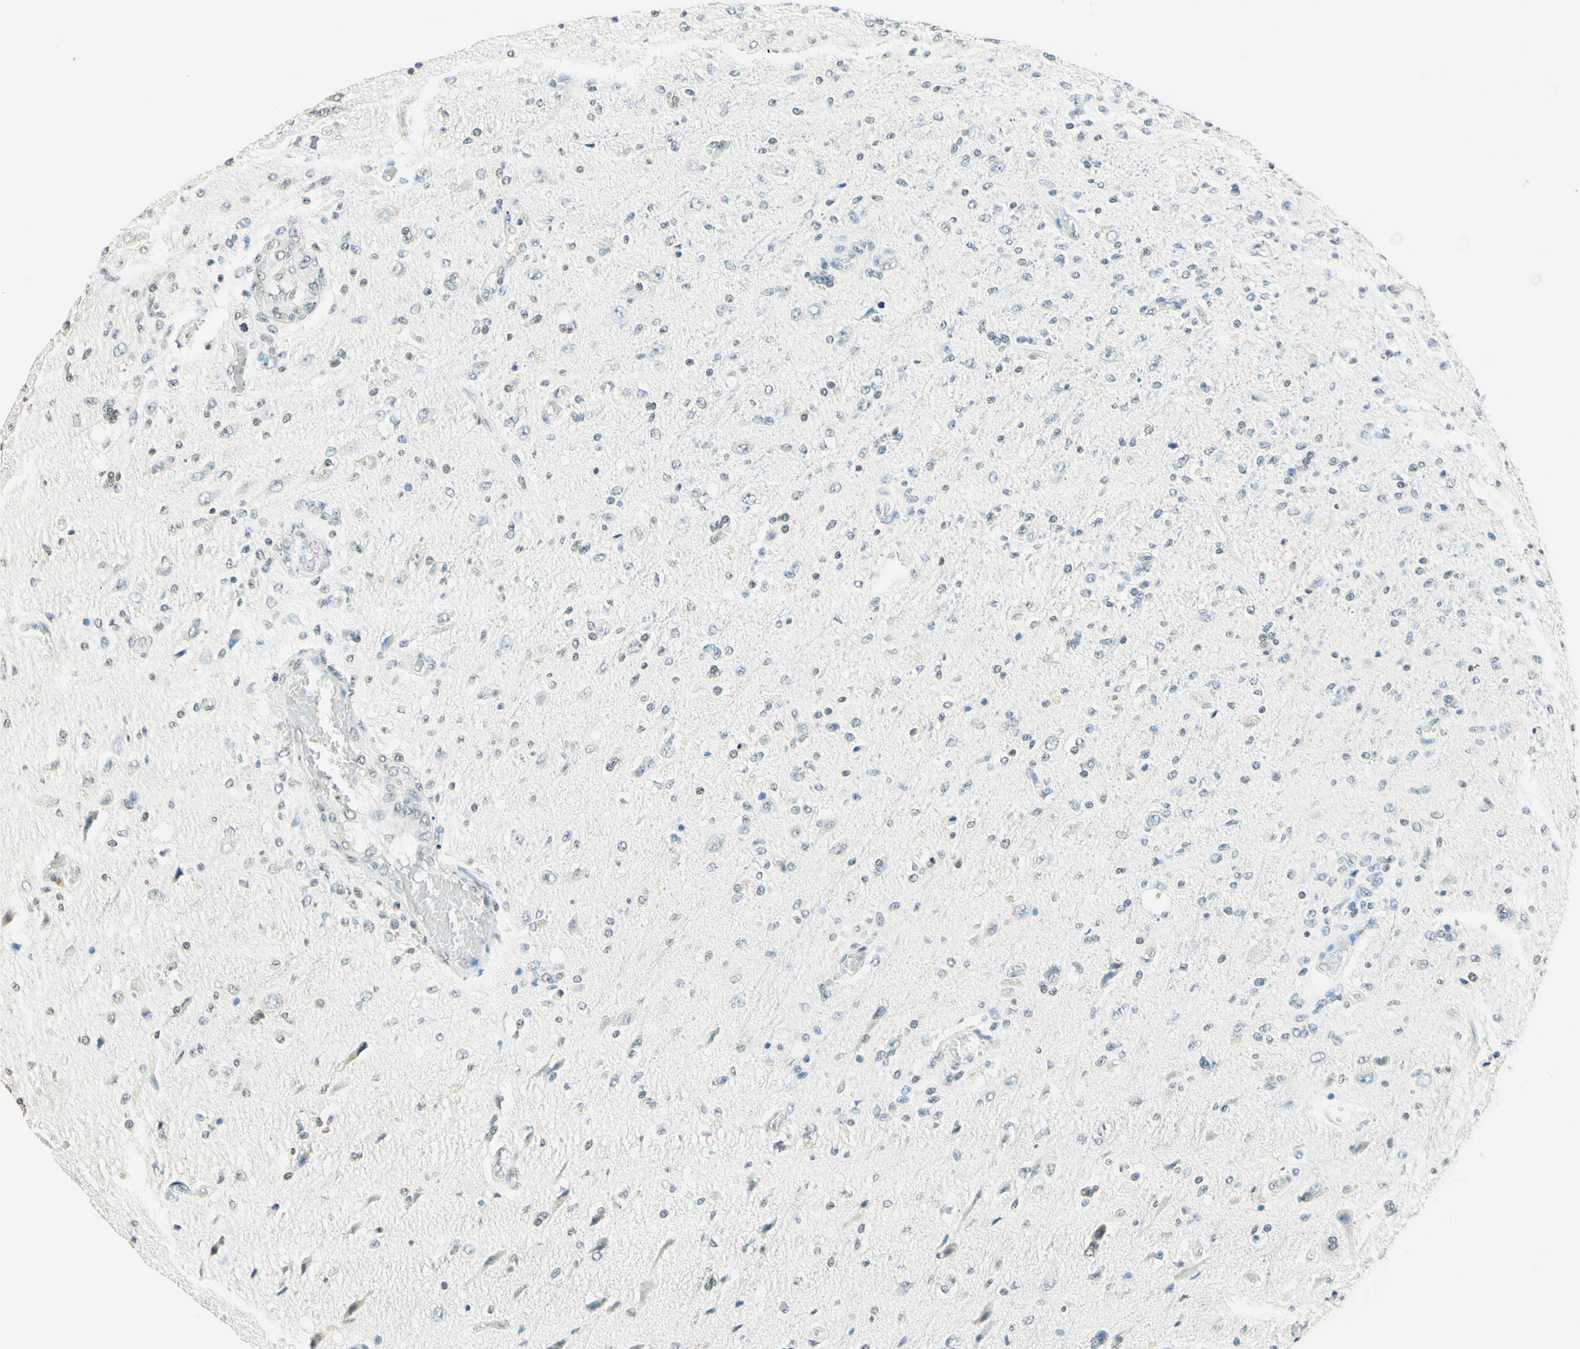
{"staining": {"intensity": "weak", "quantity": "<25%", "location": "nuclear"}, "tissue": "glioma", "cell_type": "Tumor cells", "image_type": "cancer", "snomed": [{"axis": "morphology", "description": "Normal tissue, NOS"}, {"axis": "morphology", "description": "Glioma, malignant, High grade"}, {"axis": "topography", "description": "Cerebral cortex"}], "caption": "Immunohistochemical staining of glioma demonstrates no significant staining in tumor cells.", "gene": "MSH2", "patient": {"sex": "male", "age": 77}}